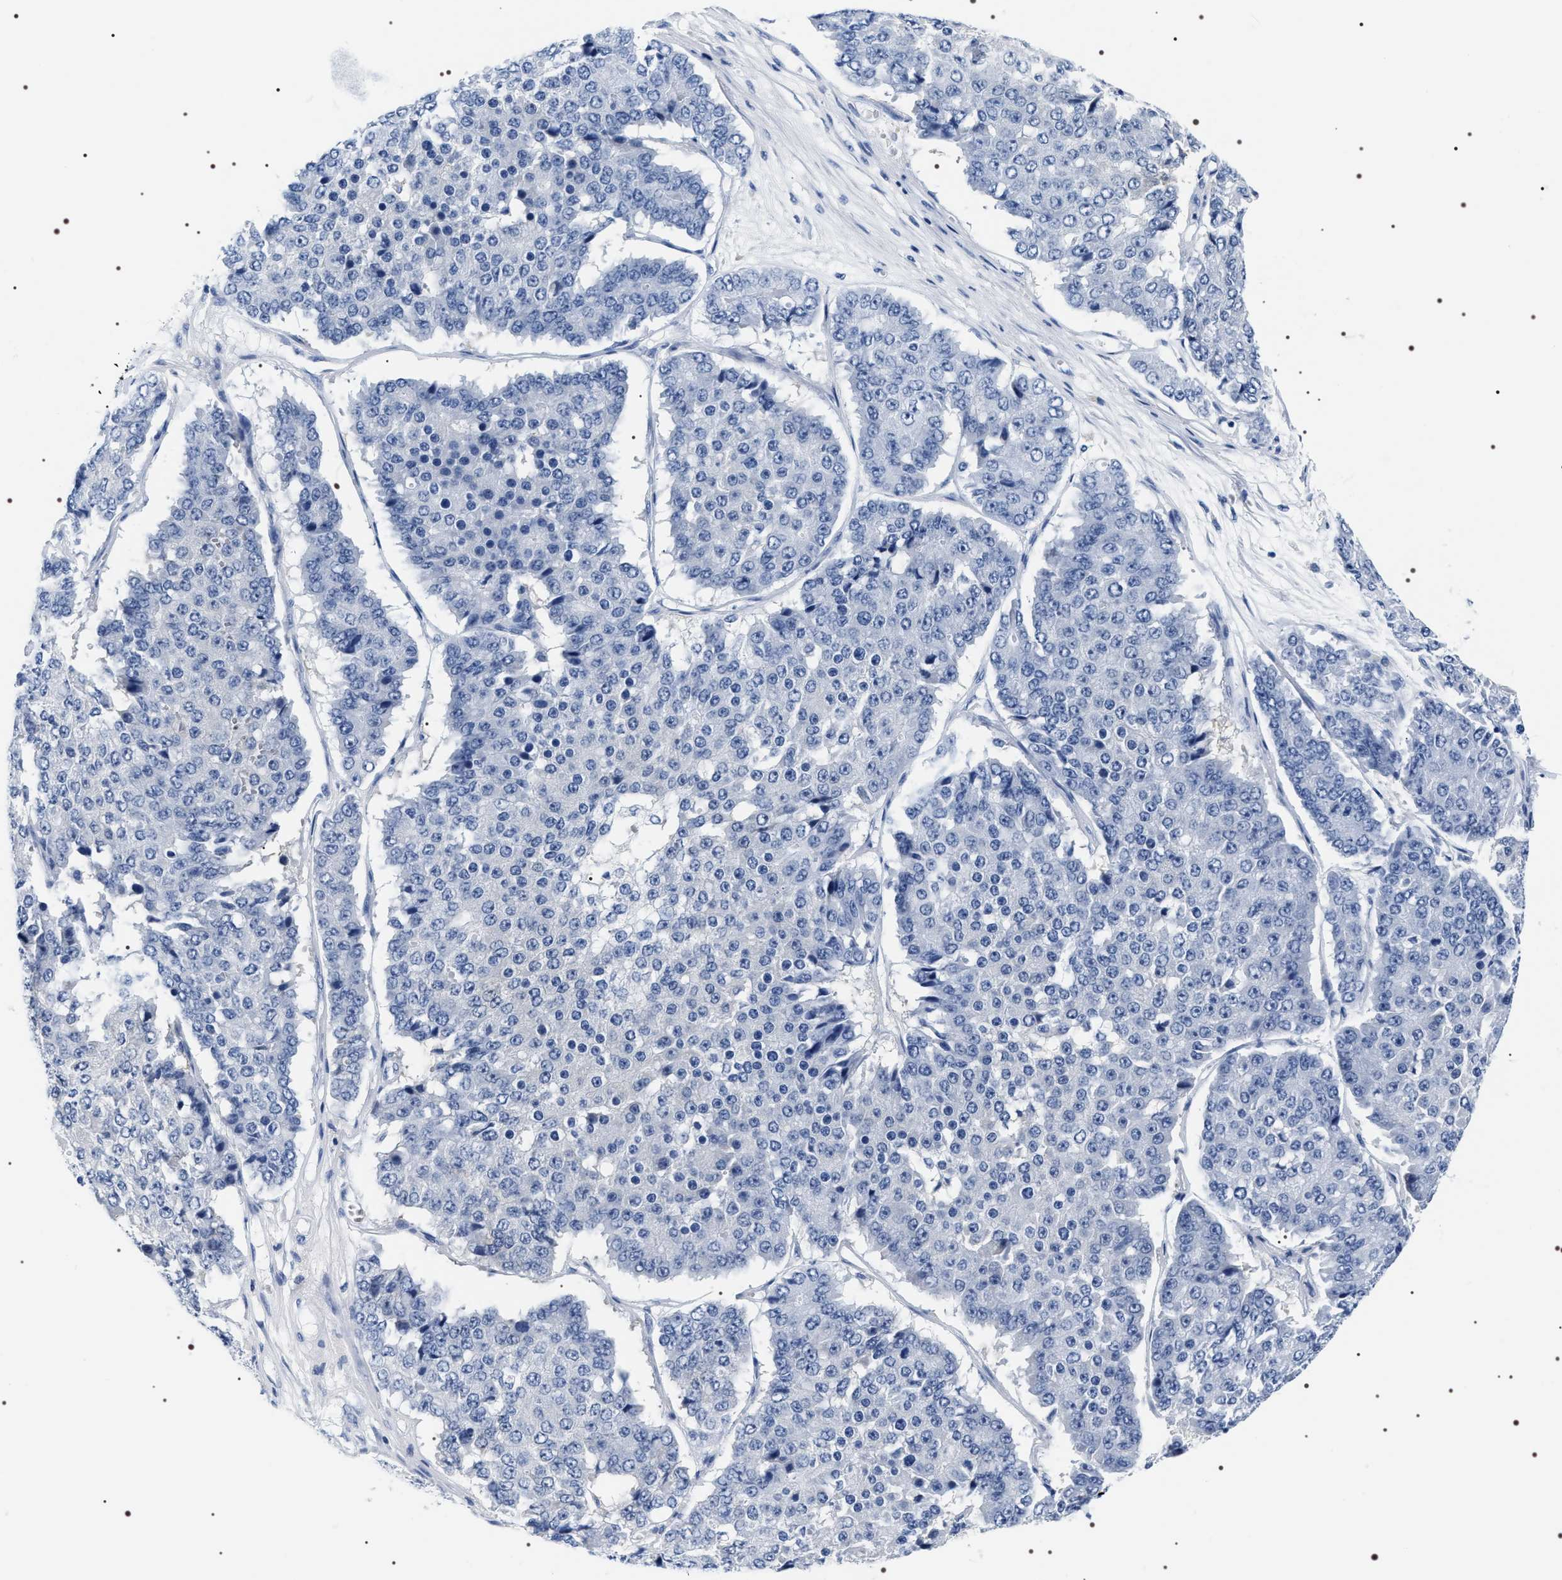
{"staining": {"intensity": "negative", "quantity": "none", "location": "none"}, "tissue": "pancreatic cancer", "cell_type": "Tumor cells", "image_type": "cancer", "snomed": [{"axis": "morphology", "description": "Adenocarcinoma, NOS"}, {"axis": "topography", "description": "Pancreas"}], "caption": "This photomicrograph is of pancreatic adenocarcinoma stained with immunohistochemistry (IHC) to label a protein in brown with the nuclei are counter-stained blue. There is no positivity in tumor cells. (DAB (3,3'-diaminobenzidine) IHC, high magnification).", "gene": "ADH4", "patient": {"sex": "male", "age": 50}}